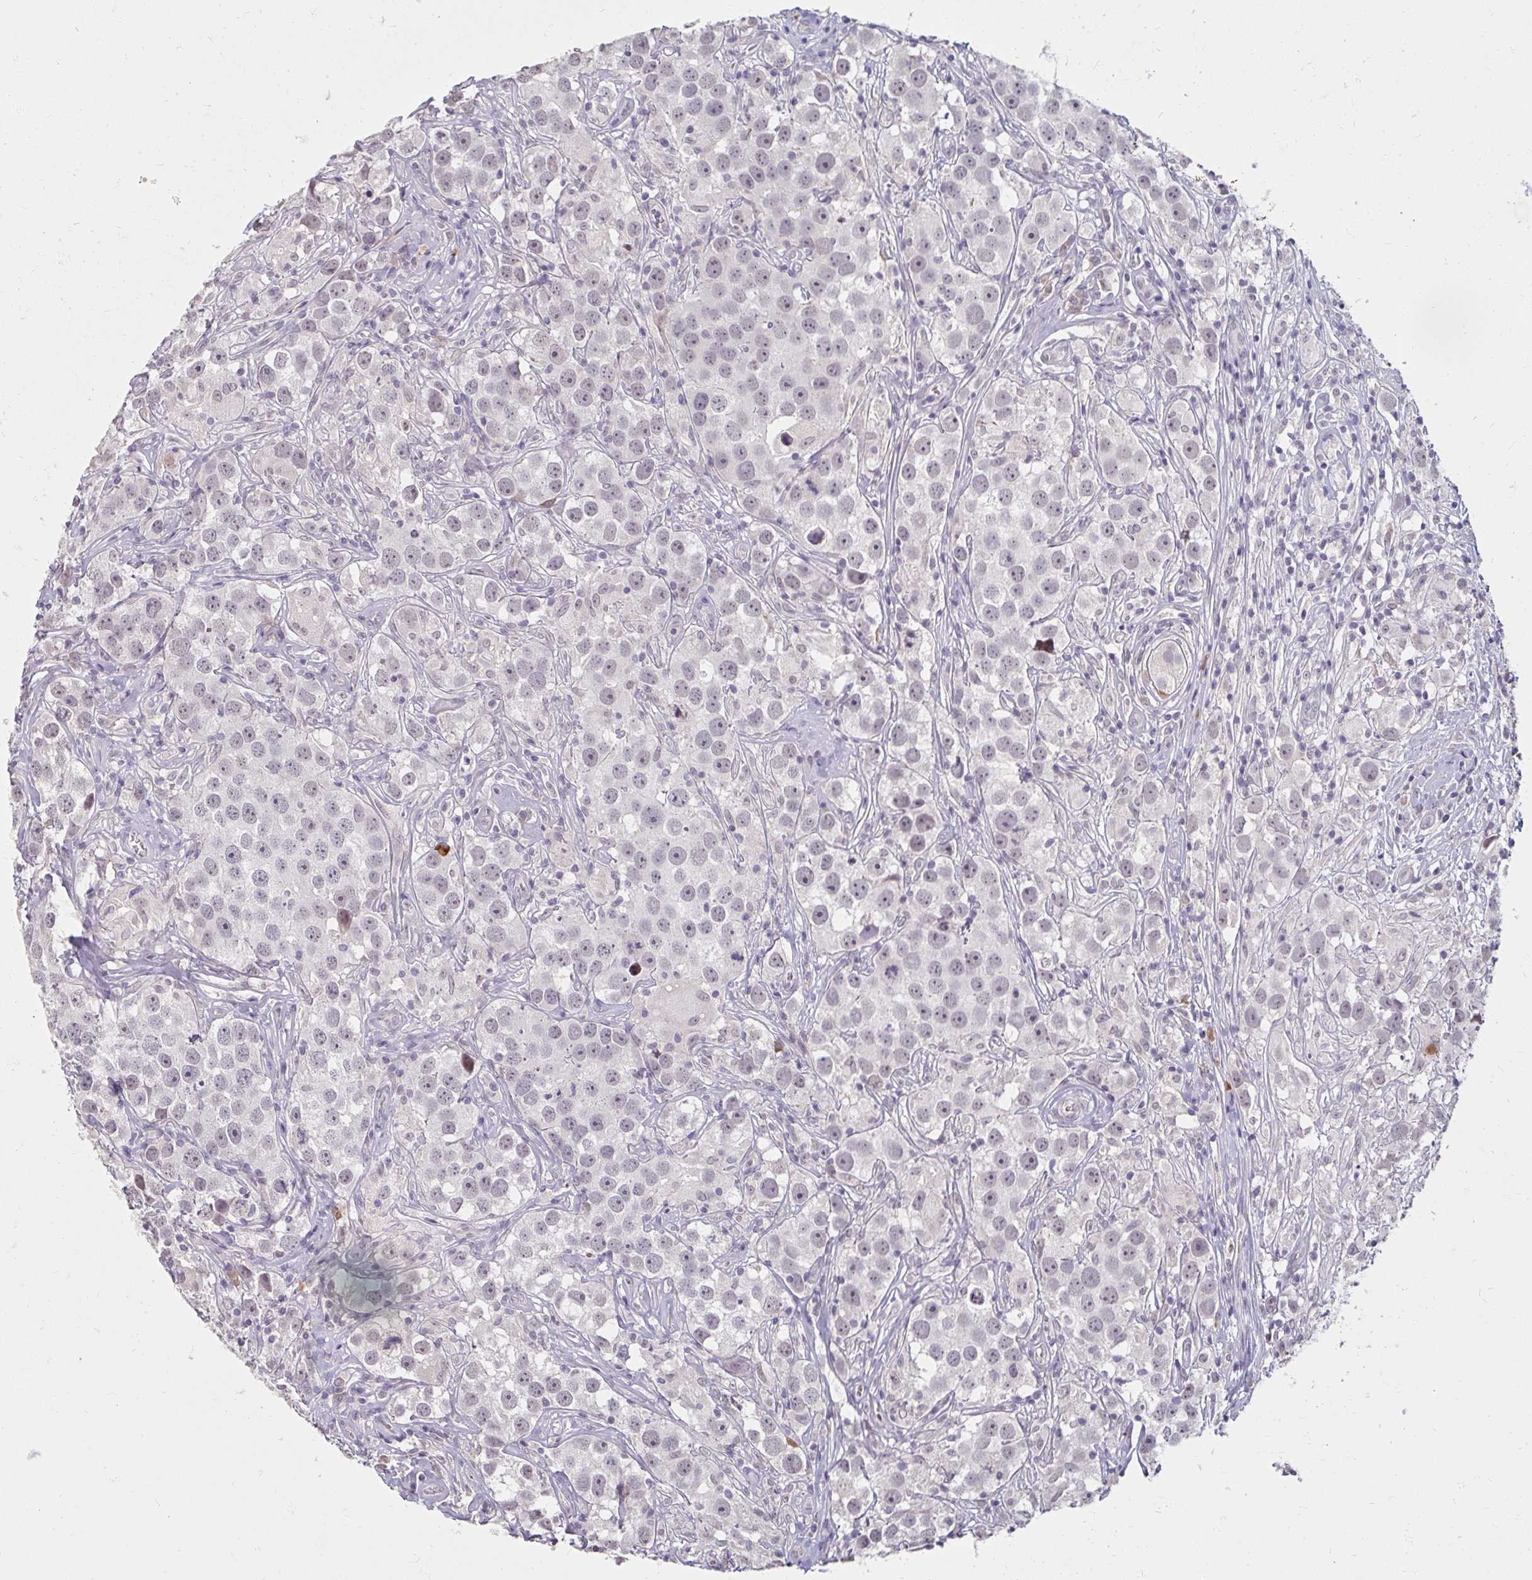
{"staining": {"intensity": "negative", "quantity": "none", "location": "none"}, "tissue": "testis cancer", "cell_type": "Tumor cells", "image_type": "cancer", "snomed": [{"axis": "morphology", "description": "Seminoma, NOS"}, {"axis": "topography", "description": "Testis"}], "caption": "Testis seminoma stained for a protein using IHC exhibits no expression tumor cells.", "gene": "DDN", "patient": {"sex": "male", "age": 49}}